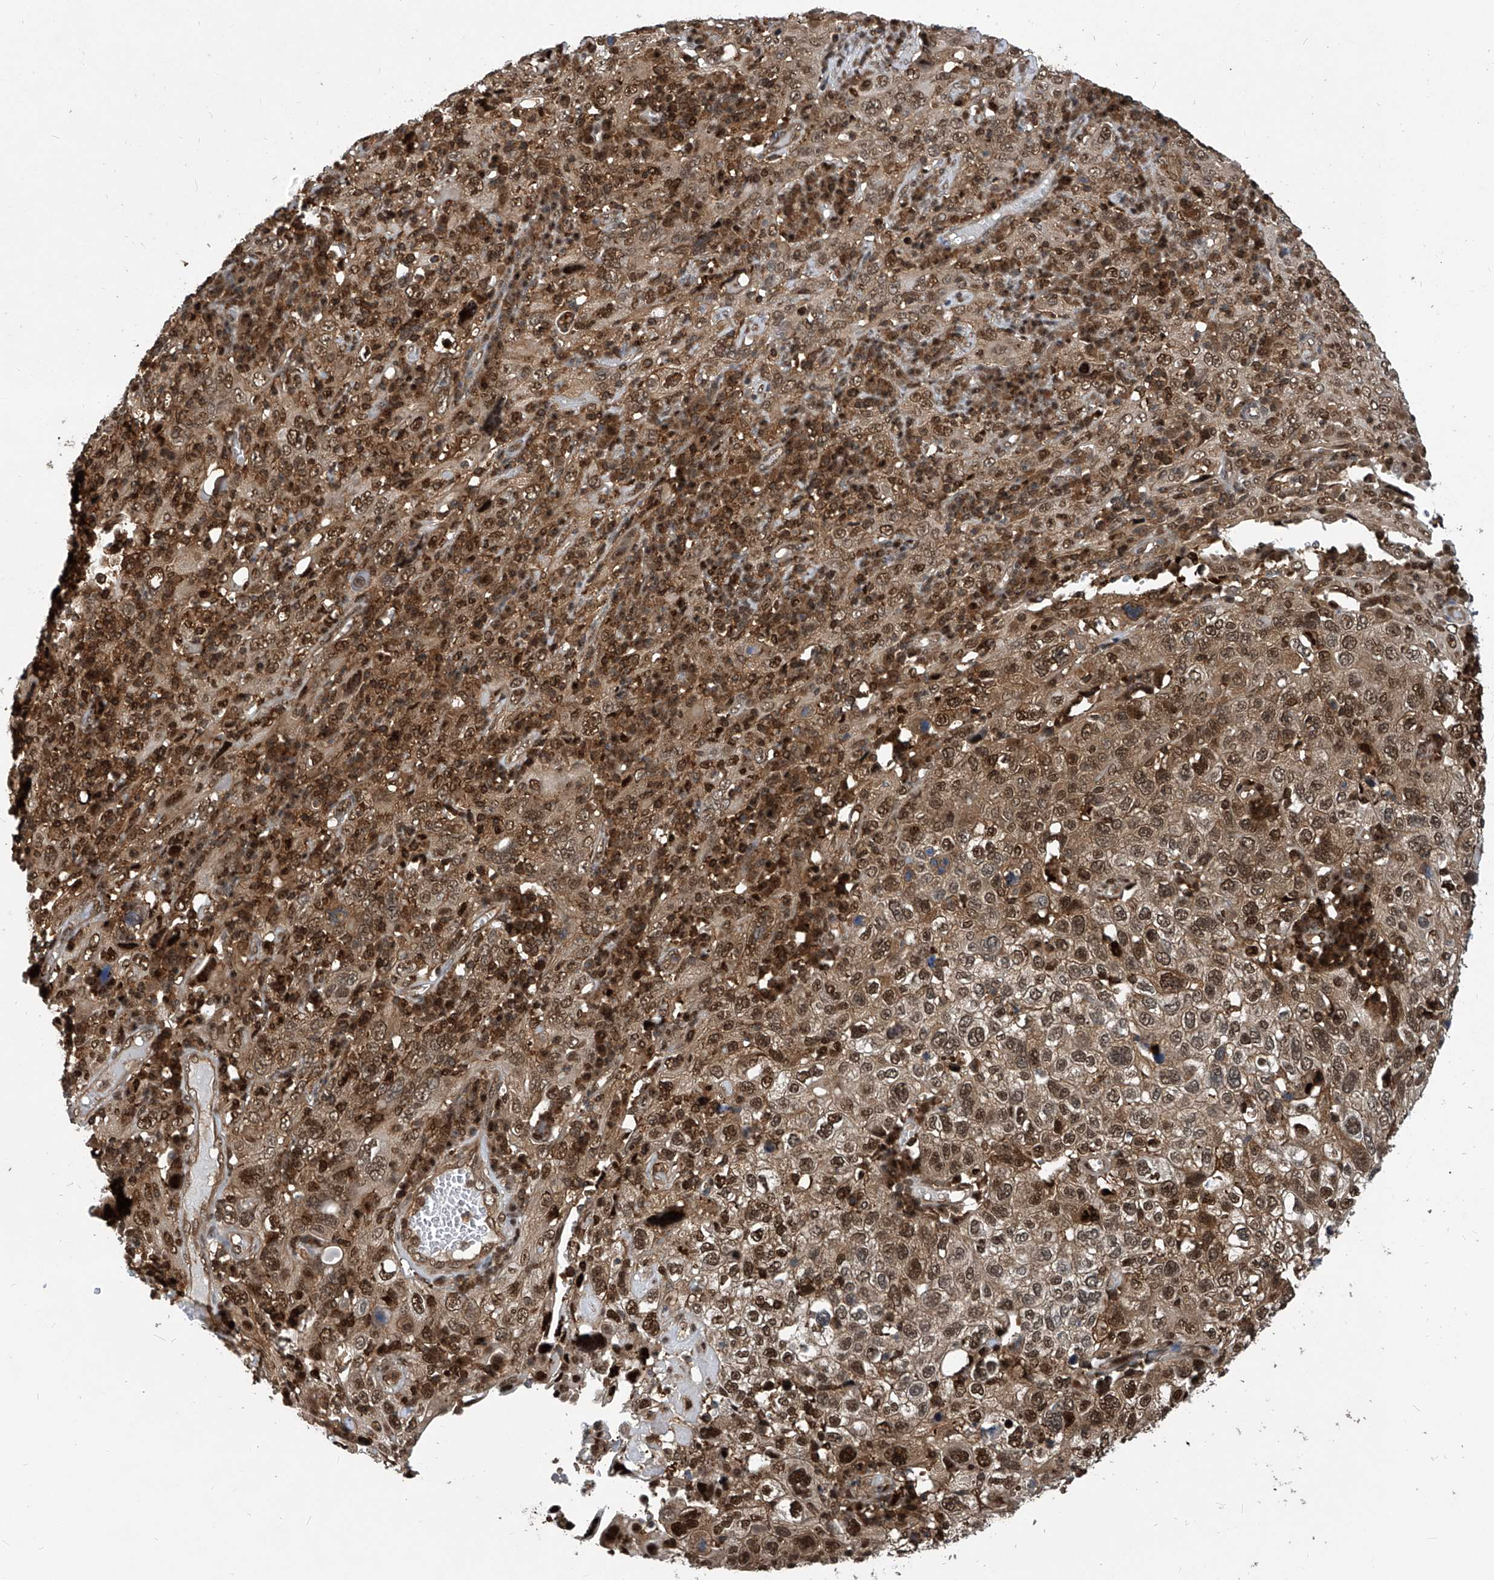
{"staining": {"intensity": "moderate", "quantity": ">75%", "location": "cytoplasmic/membranous,nuclear"}, "tissue": "cervical cancer", "cell_type": "Tumor cells", "image_type": "cancer", "snomed": [{"axis": "morphology", "description": "Squamous cell carcinoma, NOS"}, {"axis": "topography", "description": "Cervix"}], "caption": "Tumor cells display medium levels of moderate cytoplasmic/membranous and nuclear staining in about >75% of cells in cervical cancer.", "gene": "PSMB1", "patient": {"sex": "female", "age": 46}}